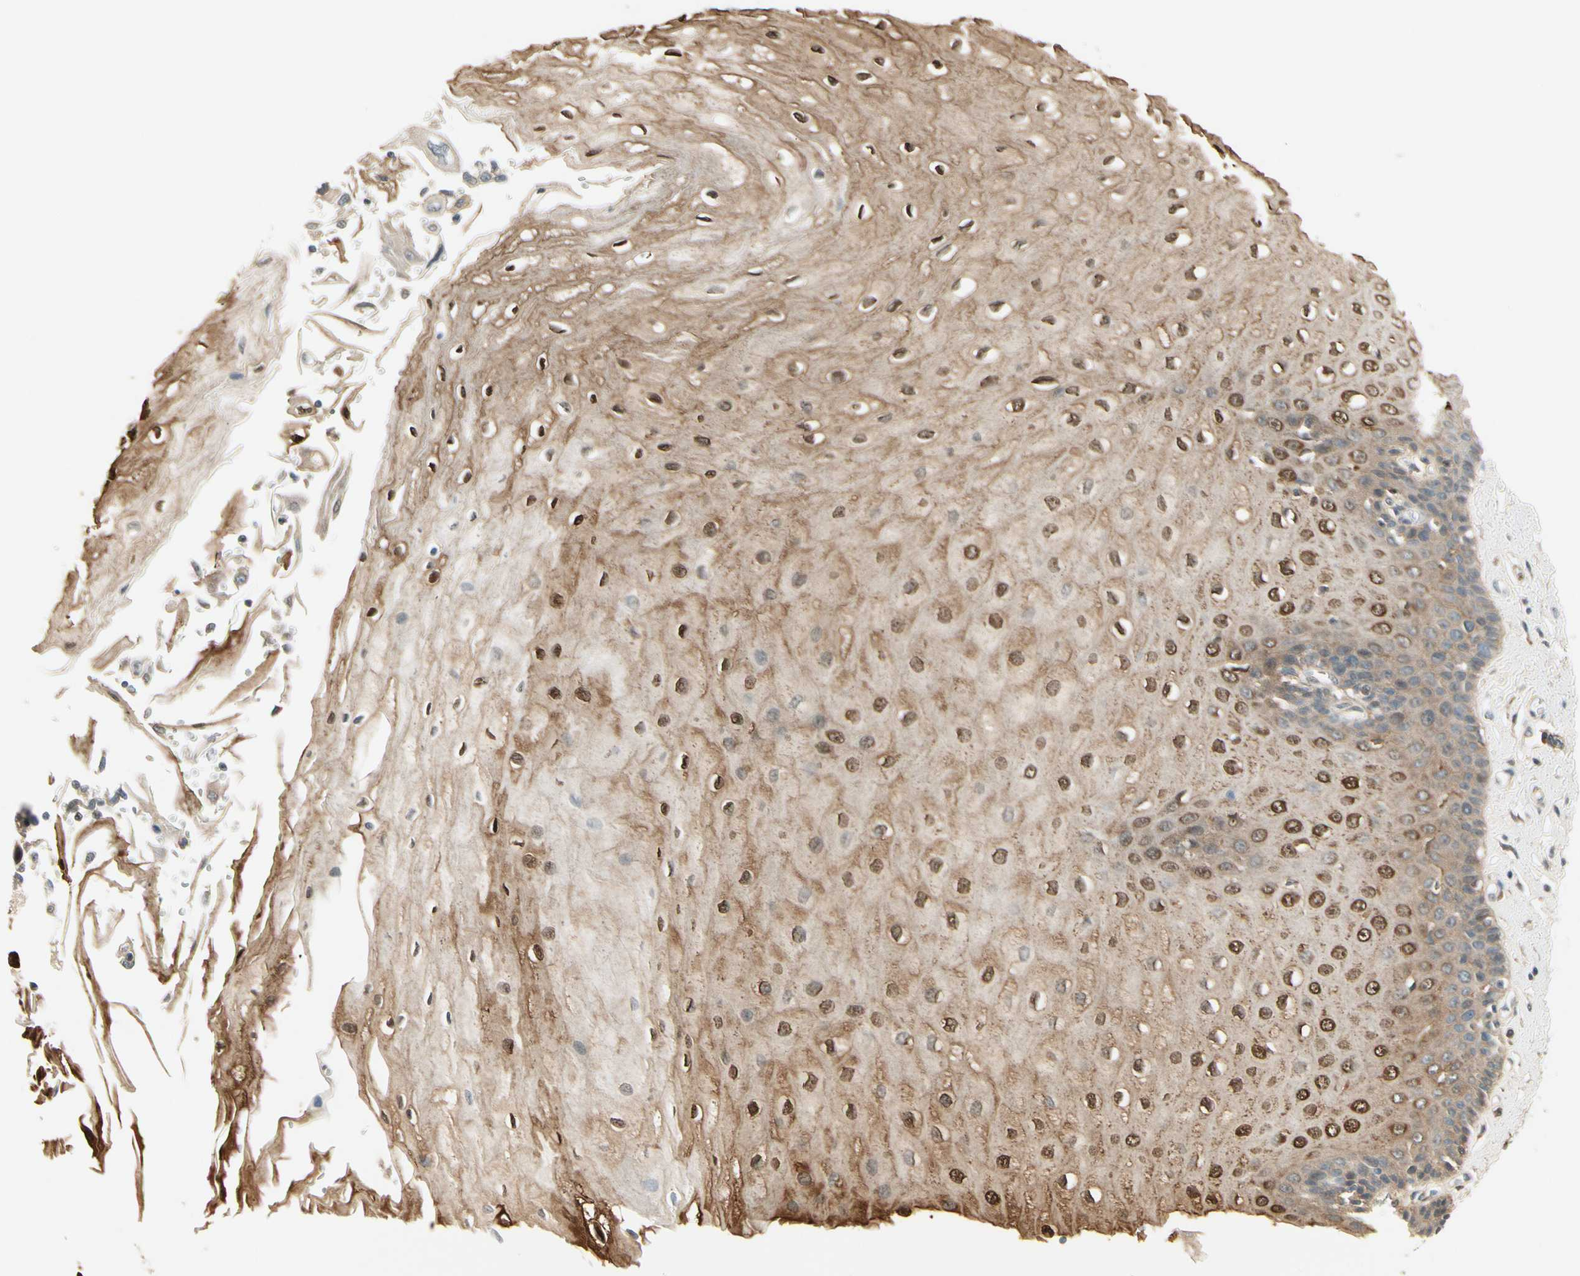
{"staining": {"intensity": "moderate", "quantity": ">75%", "location": "cytoplasmic/membranous,nuclear"}, "tissue": "esophagus", "cell_type": "Squamous epithelial cells", "image_type": "normal", "snomed": [{"axis": "morphology", "description": "Normal tissue, NOS"}, {"axis": "topography", "description": "Esophagus"}], "caption": "Squamous epithelial cells display medium levels of moderate cytoplasmic/membranous,nuclear positivity in about >75% of cells in unremarkable human esophagus. The staining was performed using DAB (3,3'-diaminobenzidine) to visualize the protein expression in brown, while the nuclei were stained in blue with hematoxylin (Magnification: 20x).", "gene": "EPHB3", "patient": {"sex": "male", "age": 65}}